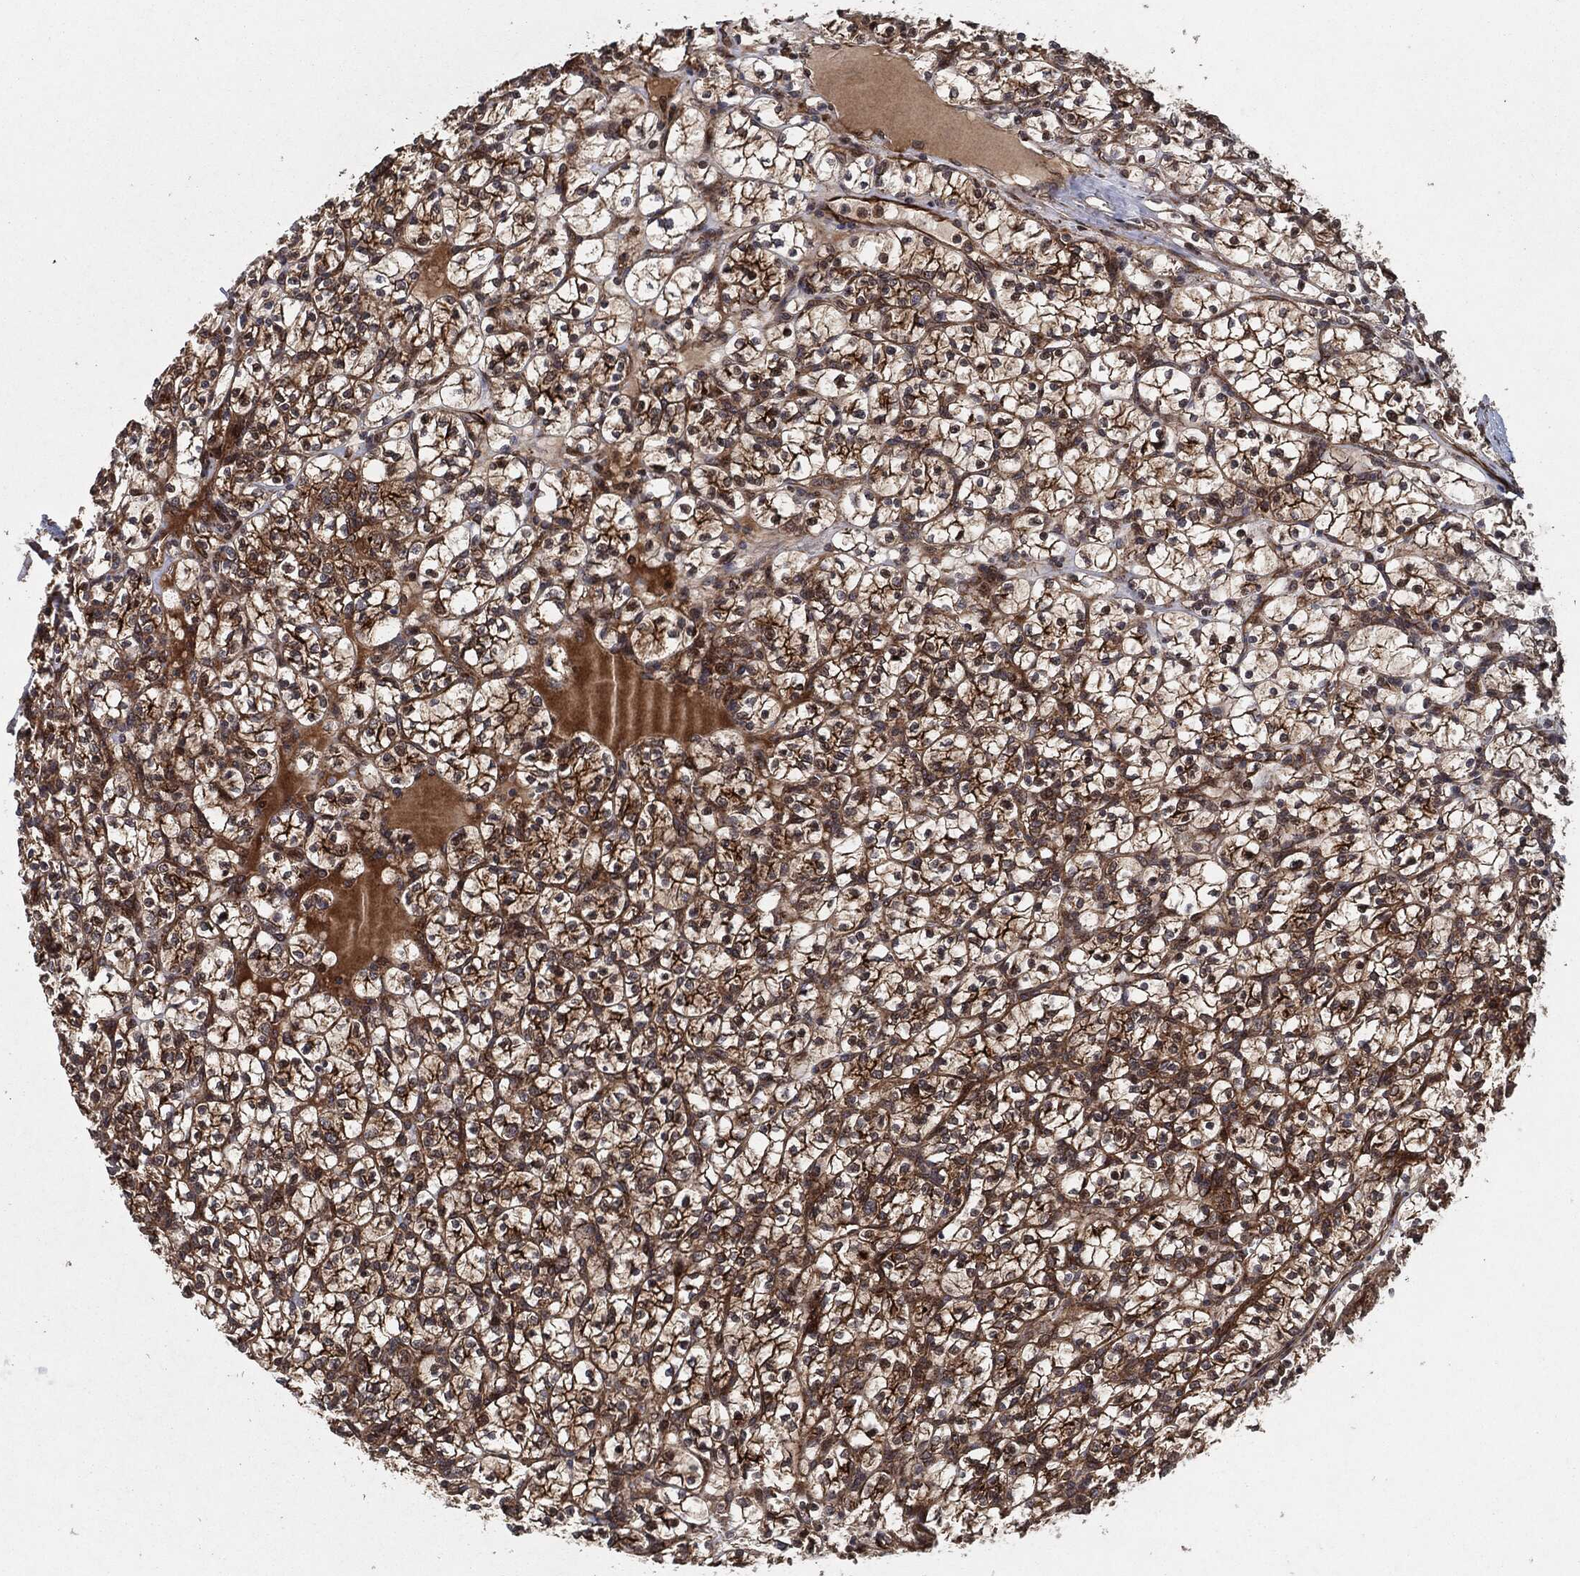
{"staining": {"intensity": "strong", "quantity": ">75%", "location": "cytoplasmic/membranous"}, "tissue": "renal cancer", "cell_type": "Tumor cells", "image_type": "cancer", "snomed": [{"axis": "morphology", "description": "Adenocarcinoma, NOS"}, {"axis": "topography", "description": "Kidney"}], "caption": "Immunohistochemical staining of adenocarcinoma (renal) exhibits strong cytoplasmic/membranous protein staining in approximately >75% of tumor cells.", "gene": "BCAR1", "patient": {"sex": "female", "age": 89}}